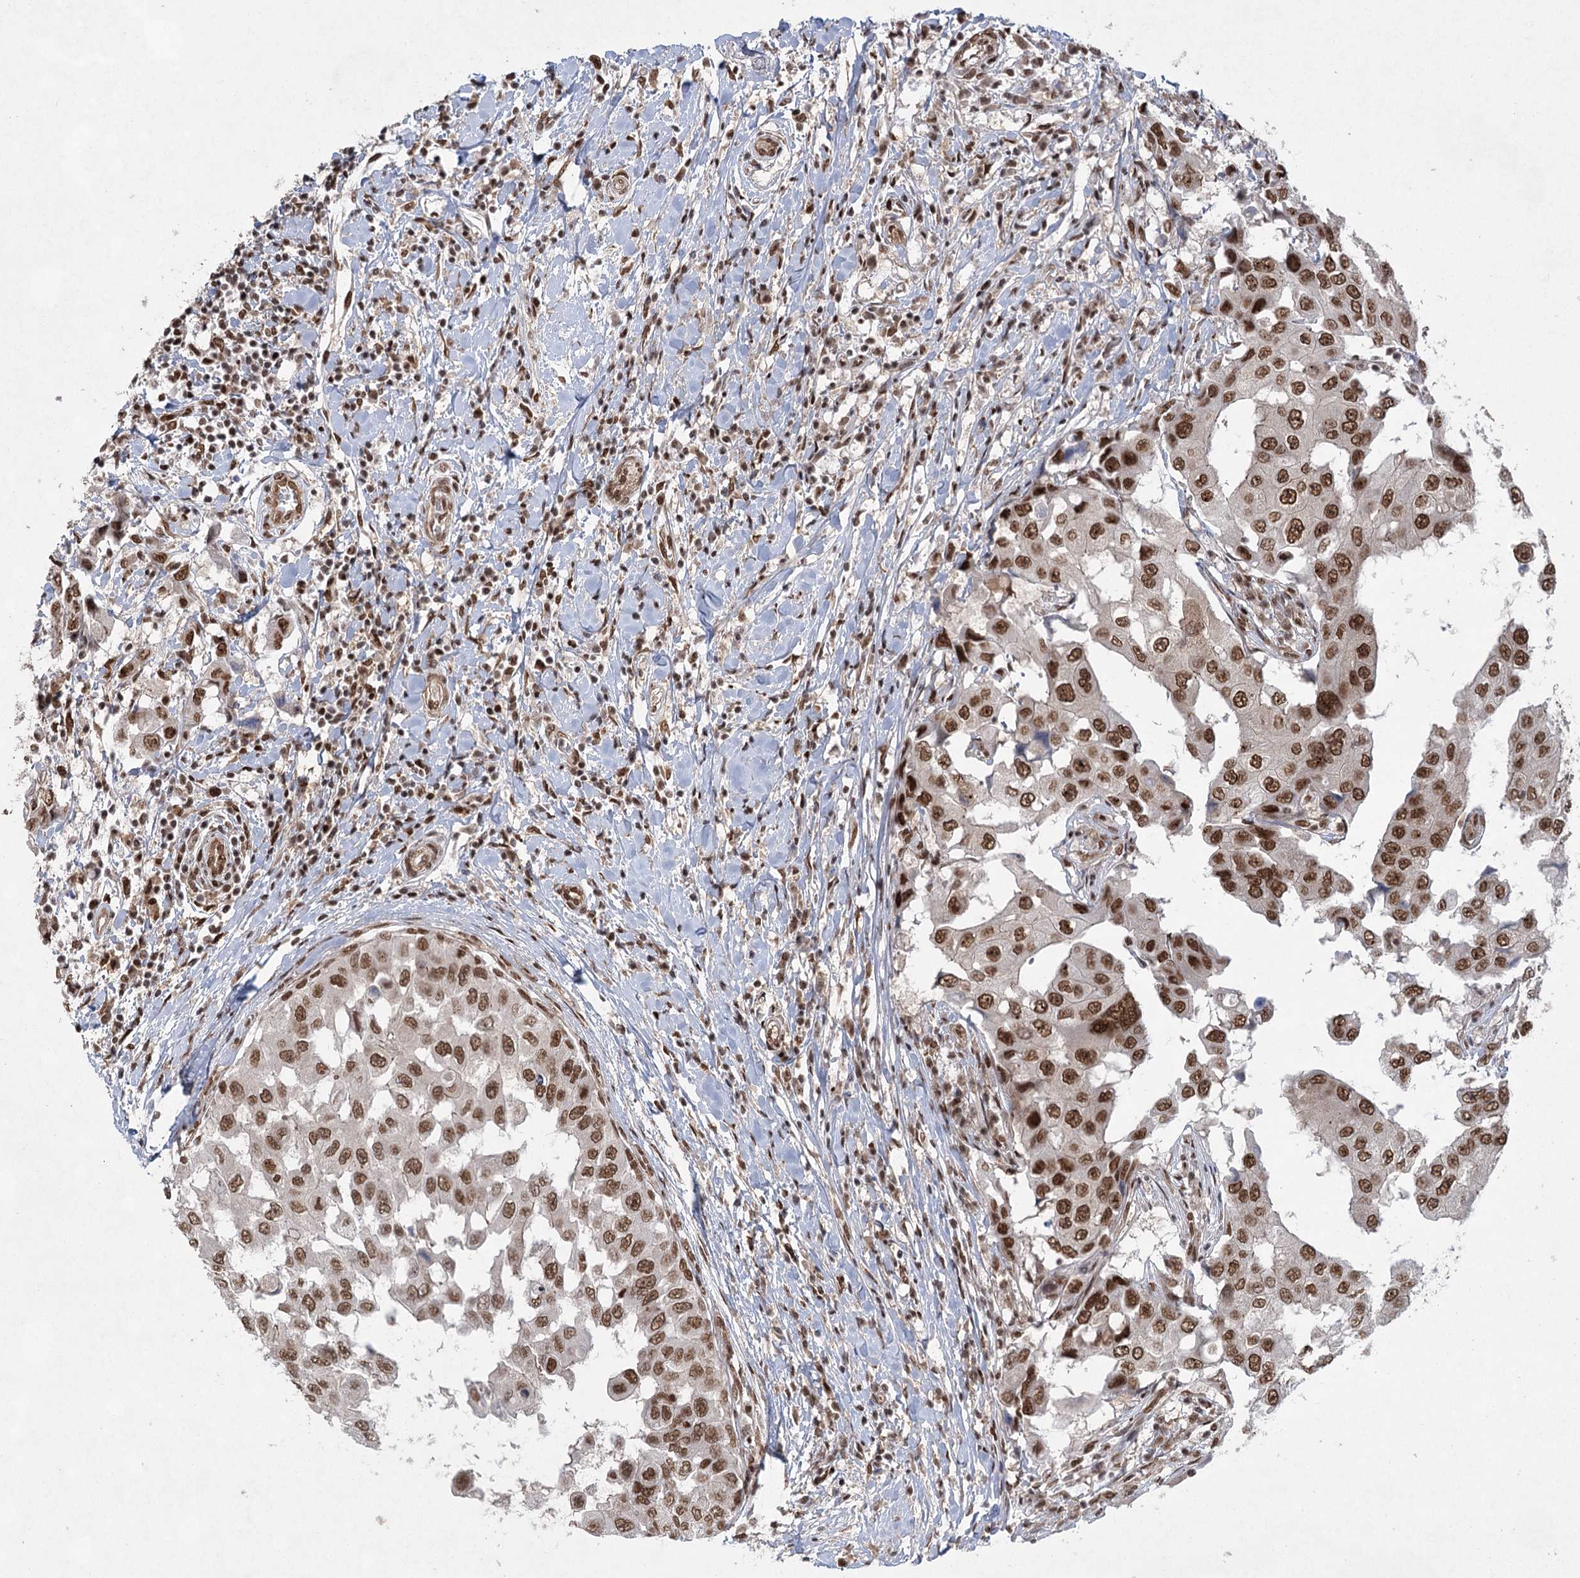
{"staining": {"intensity": "strong", "quantity": ">75%", "location": "nuclear"}, "tissue": "breast cancer", "cell_type": "Tumor cells", "image_type": "cancer", "snomed": [{"axis": "morphology", "description": "Duct carcinoma"}, {"axis": "topography", "description": "Breast"}], "caption": "Human breast cancer stained for a protein (brown) shows strong nuclear positive staining in about >75% of tumor cells.", "gene": "ZCCHC8", "patient": {"sex": "female", "age": 27}}